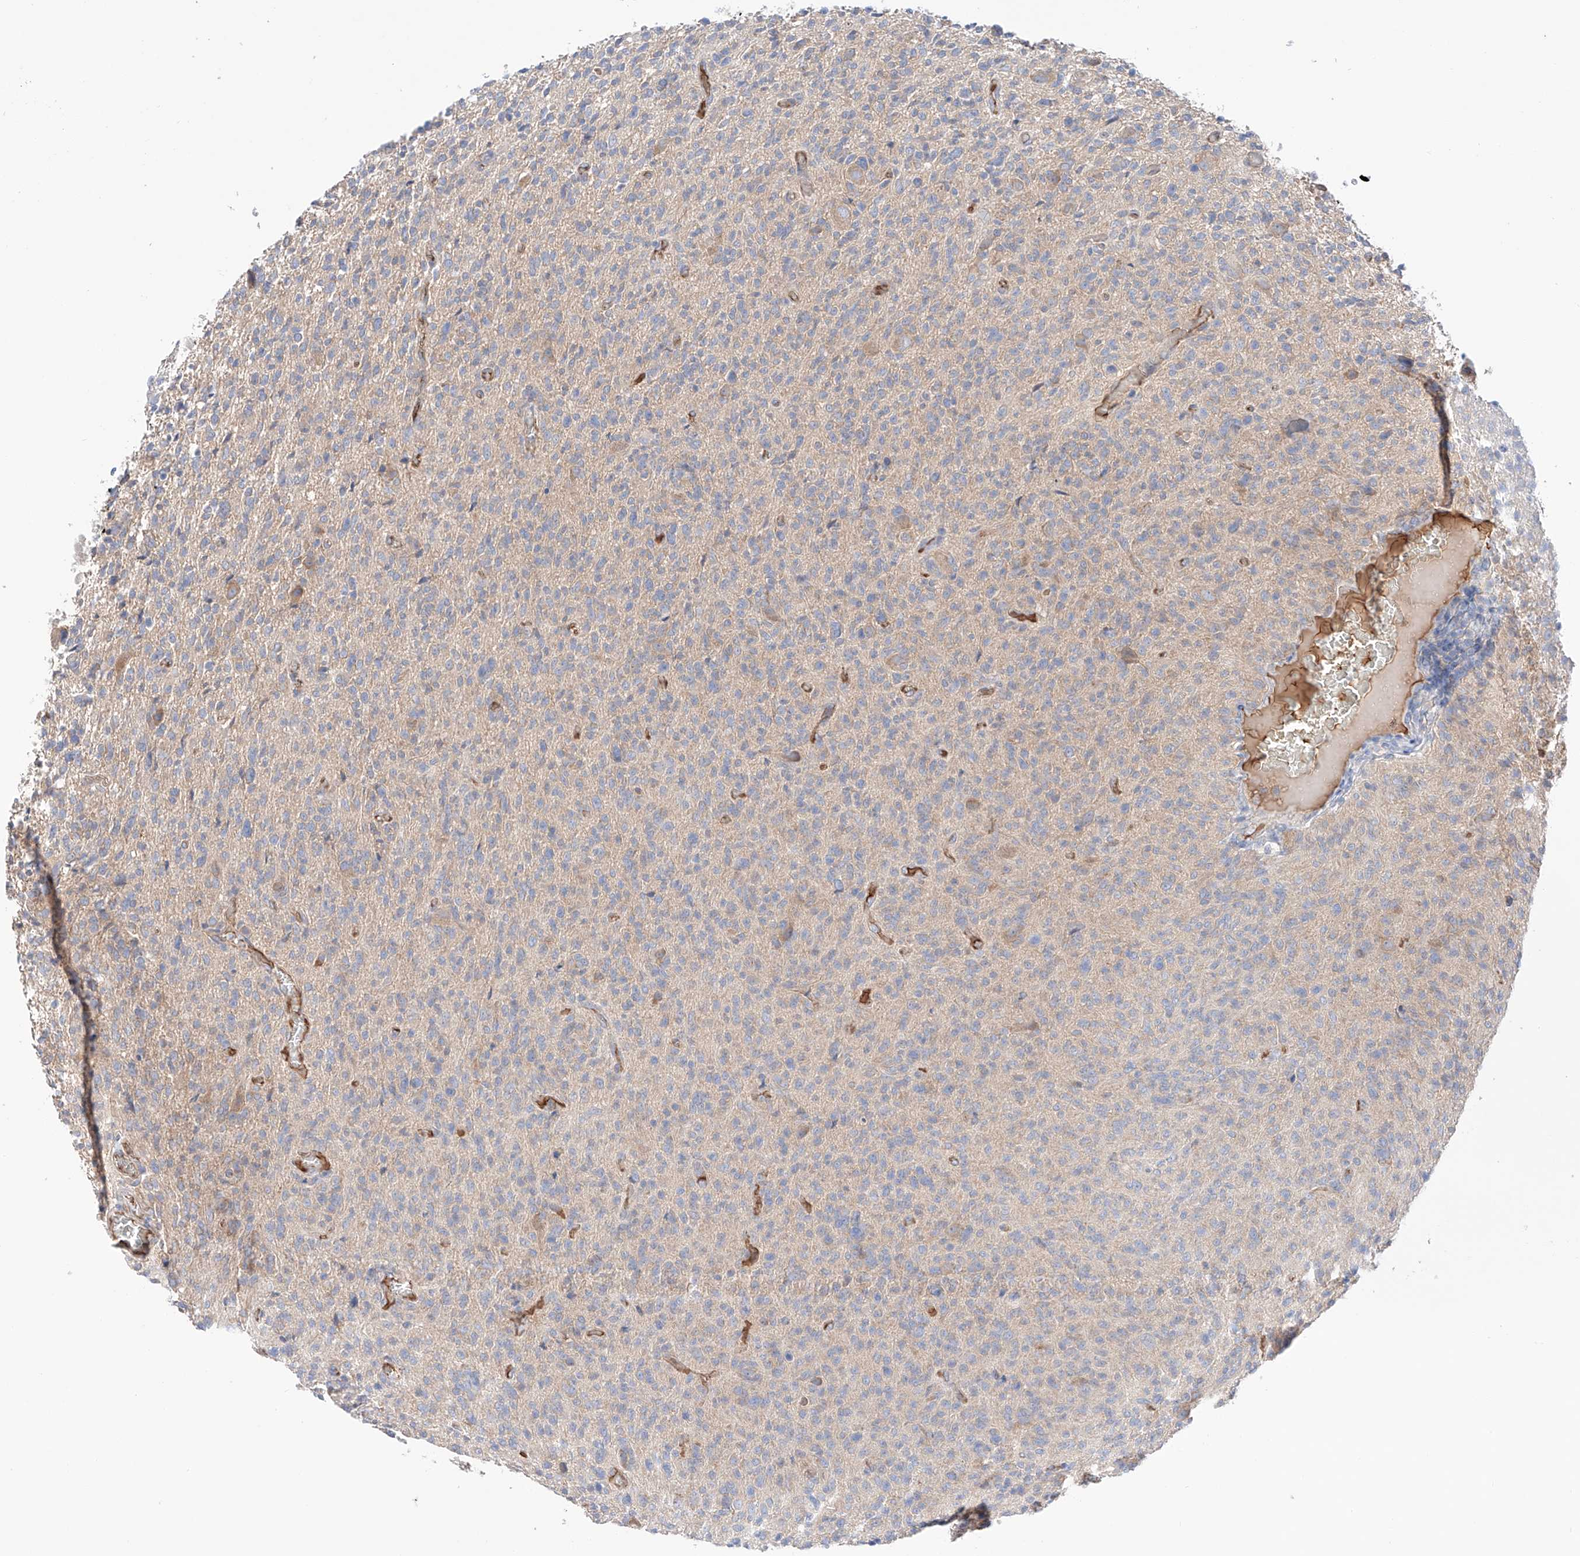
{"staining": {"intensity": "weak", "quantity": "25%-75%", "location": "cytoplasmic/membranous"}, "tissue": "glioma", "cell_type": "Tumor cells", "image_type": "cancer", "snomed": [{"axis": "morphology", "description": "Glioma, malignant, High grade"}, {"axis": "topography", "description": "Brain"}], "caption": "A micrograph of human glioma stained for a protein reveals weak cytoplasmic/membranous brown staining in tumor cells. (DAB IHC with brightfield microscopy, high magnification).", "gene": "PGGT1B", "patient": {"sex": "female", "age": 57}}